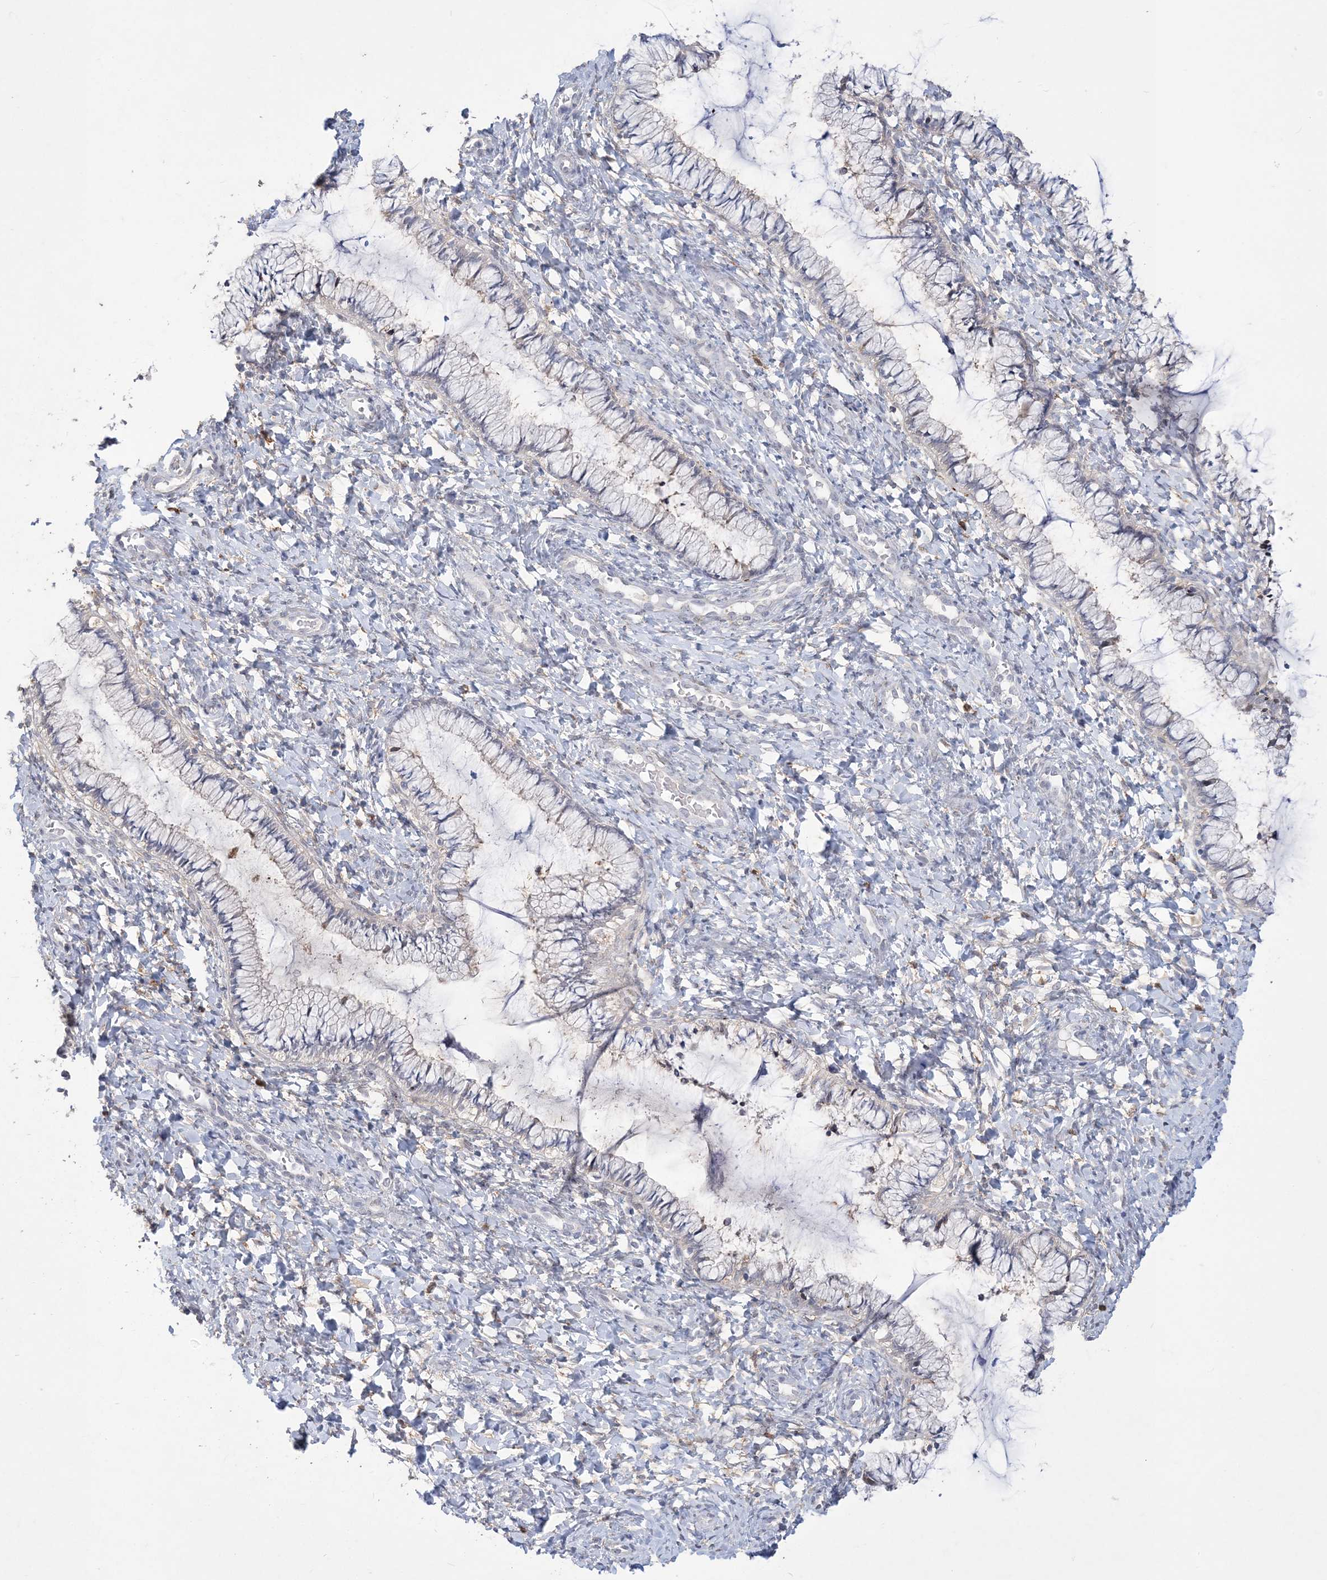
{"staining": {"intensity": "negative", "quantity": "none", "location": "none"}, "tissue": "cervix", "cell_type": "Glandular cells", "image_type": "normal", "snomed": [{"axis": "morphology", "description": "Normal tissue, NOS"}, {"axis": "morphology", "description": "Adenocarcinoma, NOS"}, {"axis": "topography", "description": "Cervix"}], "caption": "Glandular cells show no significant protein staining in unremarkable cervix. (DAB immunohistochemistry visualized using brightfield microscopy, high magnification).", "gene": "TSPEAR", "patient": {"sex": "female", "age": 29}}